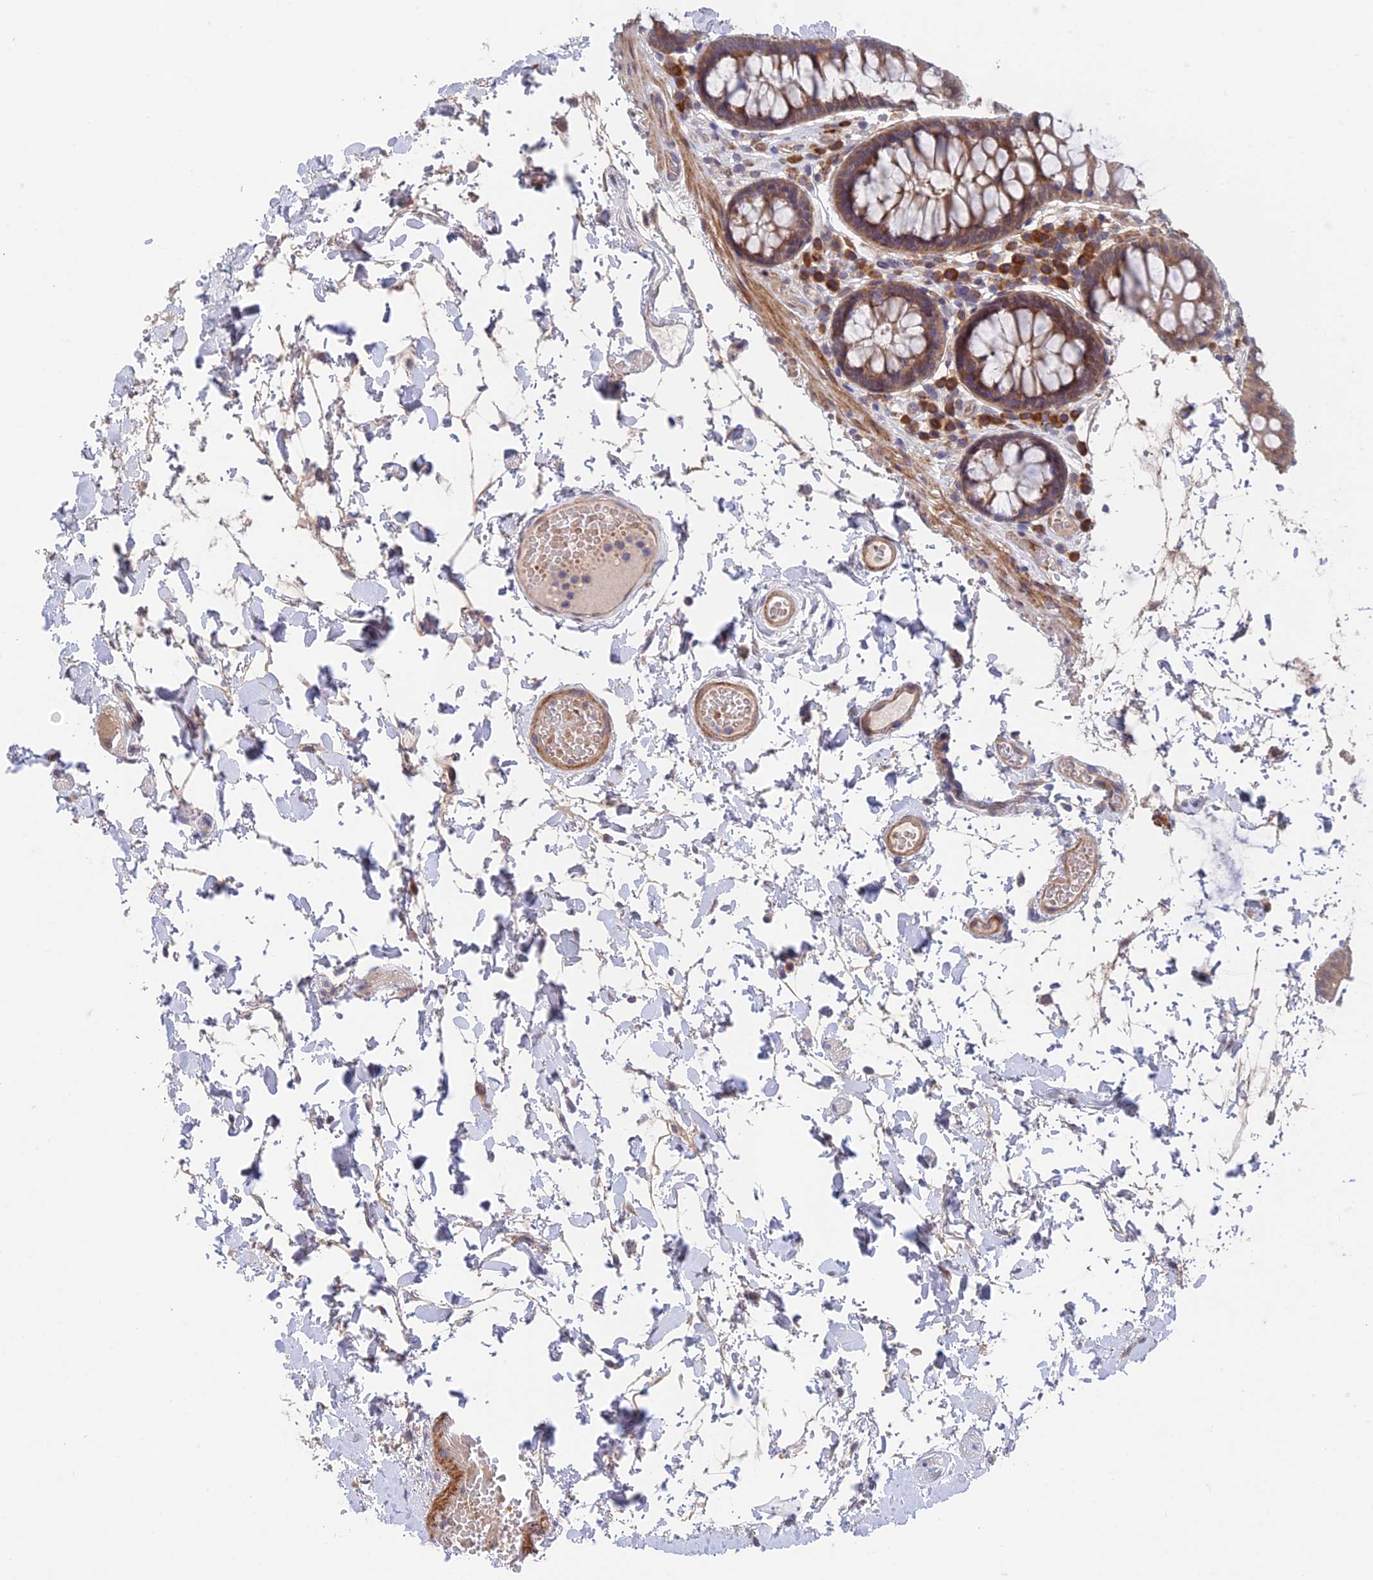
{"staining": {"intensity": "weak", "quantity": "25%-75%", "location": "cytoplasmic/membranous"}, "tissue": "colon", "cell_type": "Endothelial cells", "image_type": "normal", "snomed": [{"axis": "morphology", "description": "Normal tissue, NOS"}, {"axis": "topography", "description": "Colon"}], "caption": "An immunohistochemistry (IHC) micrograph of unremarkable tissue is shown. Protein staining in brown labels weak cytoplasmic/membranous positivity in colon within endothelial cells.", "gene": "UROS", "patient": {"sex": "male", "age": 84}}